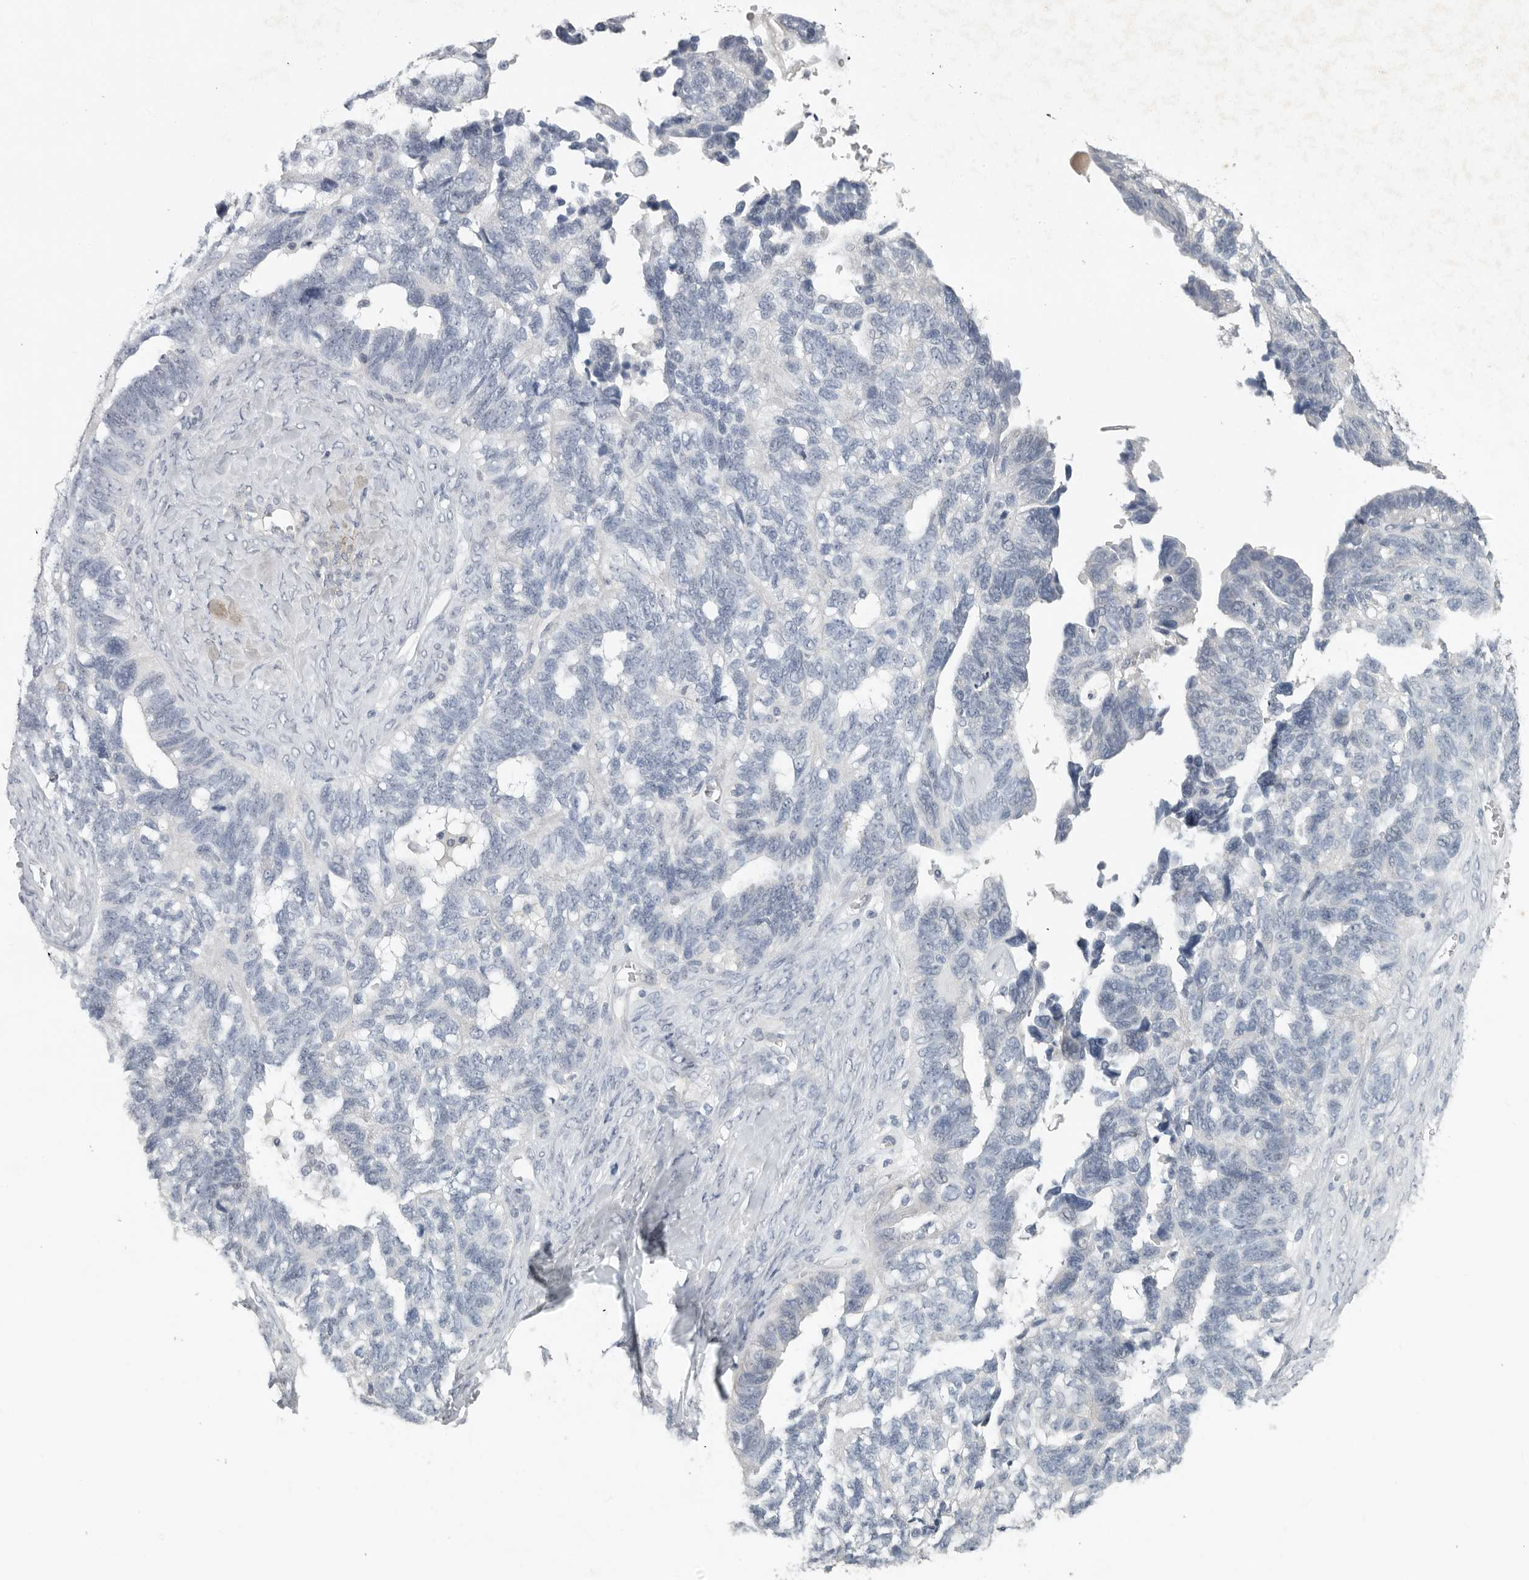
{"staining": {"intensity": "negative", "quantity": "none", "location": "none"}, "tissue": "ovarian cancer", "cell_type": "Tumor cells", "image_type": "cancer", "snomed": [{"axis": "morphology", "description": "Cystadenocarcinoma, serous, NOS"}, {"axis": "topography", "description": "Ovary"}], "caption": "The photomicrograph reveals no staining of tumor cells in ovarian serous cystadenocarcinoma.", "gene": "REG4", "patient": {"sex": "female", "age": 79}}